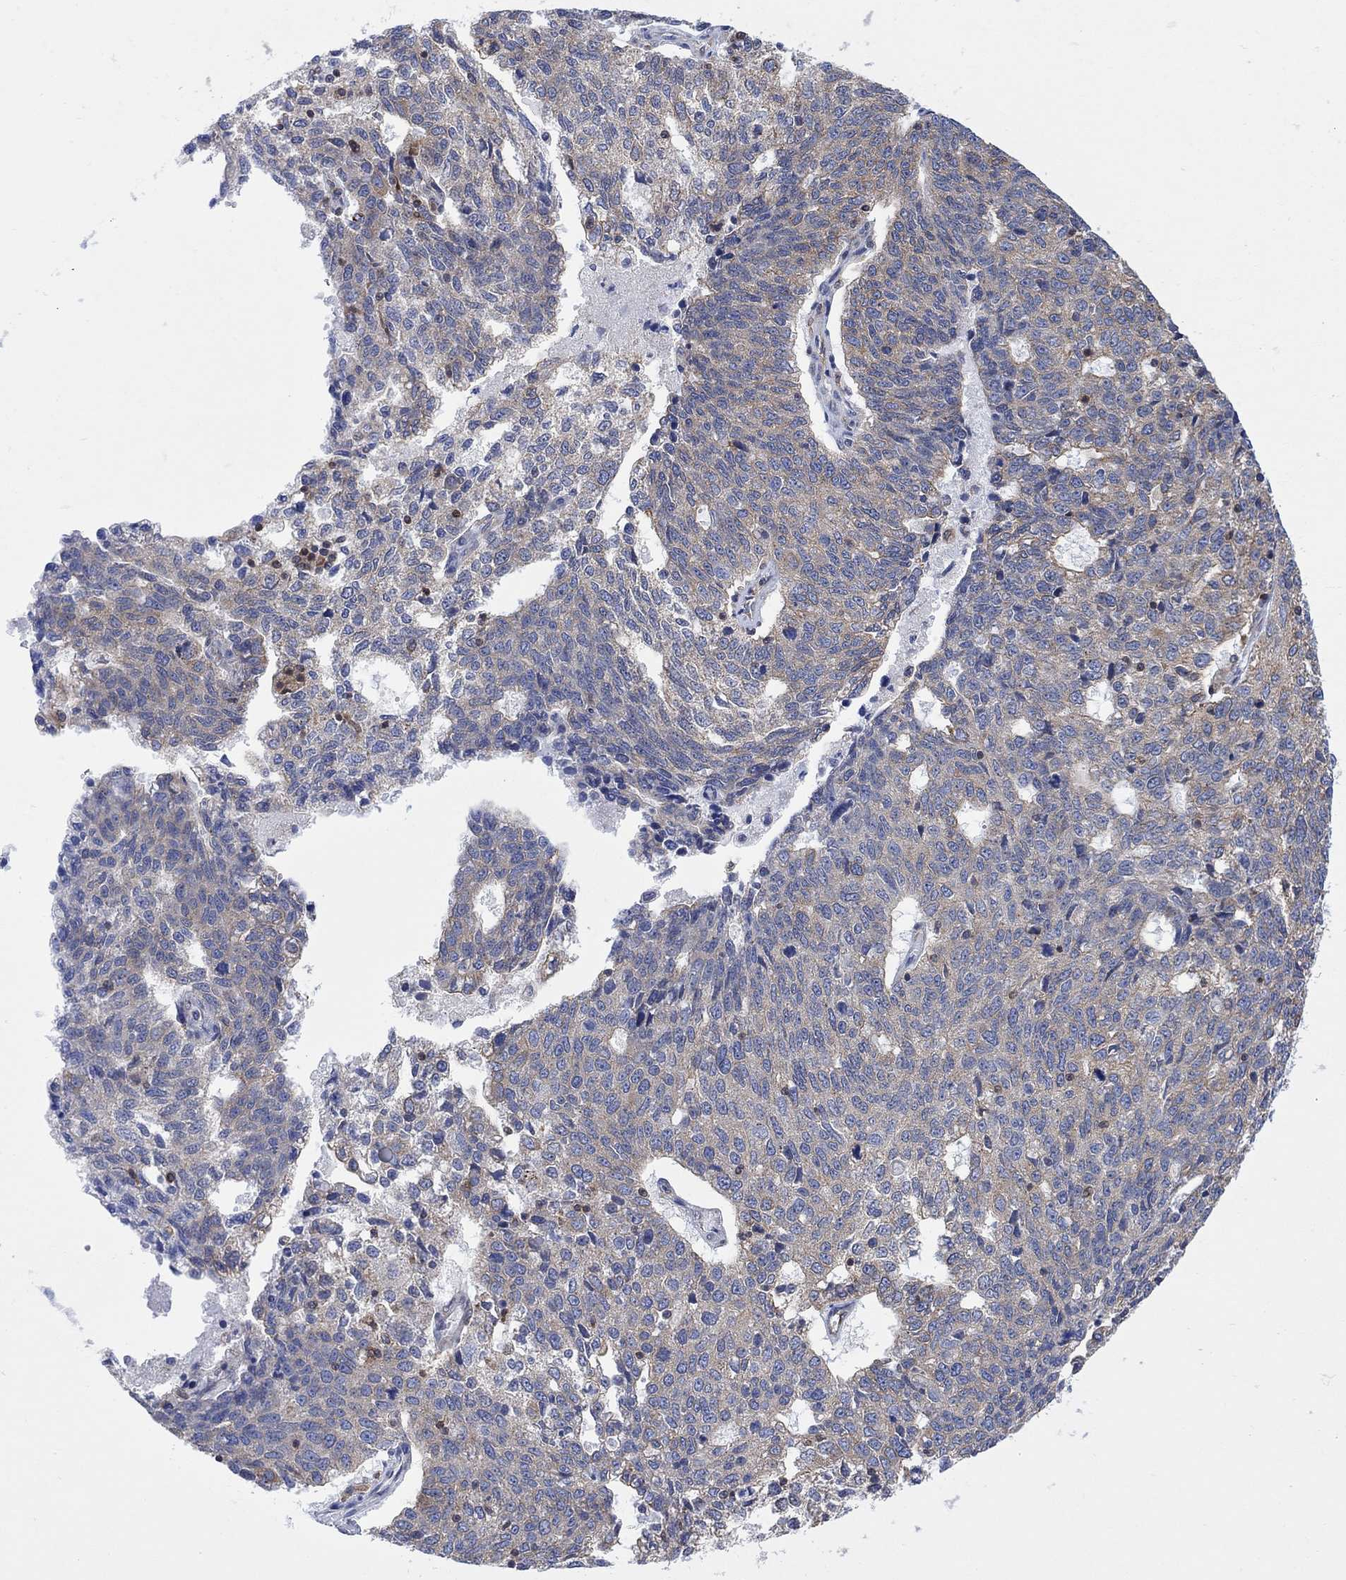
{"staining": {"intensity": "weak", "quantity": "<25%", "location": "cytoplasmic/membranous"}, "tissue": "ovarian cancer", "cell_type": "Tumor cells", "image_type": "cancer", "snomed": [{"axis": "morphology", "description": "Cystadenocarcinoma, serous, NOS"}, {"axis": "topography", "description": "Ovary"}], "caption": "IHC histopathology image of neoplastic tissue: serous cystadenocarcinoma (ovarian) stained with DAB (3,3'-diaminobenzidine) shows no significant protein staining in tumor cells. Nuclei are stained in blue.", "gene": "GBP5", "patient": {"sex": "female", "age": 71}}